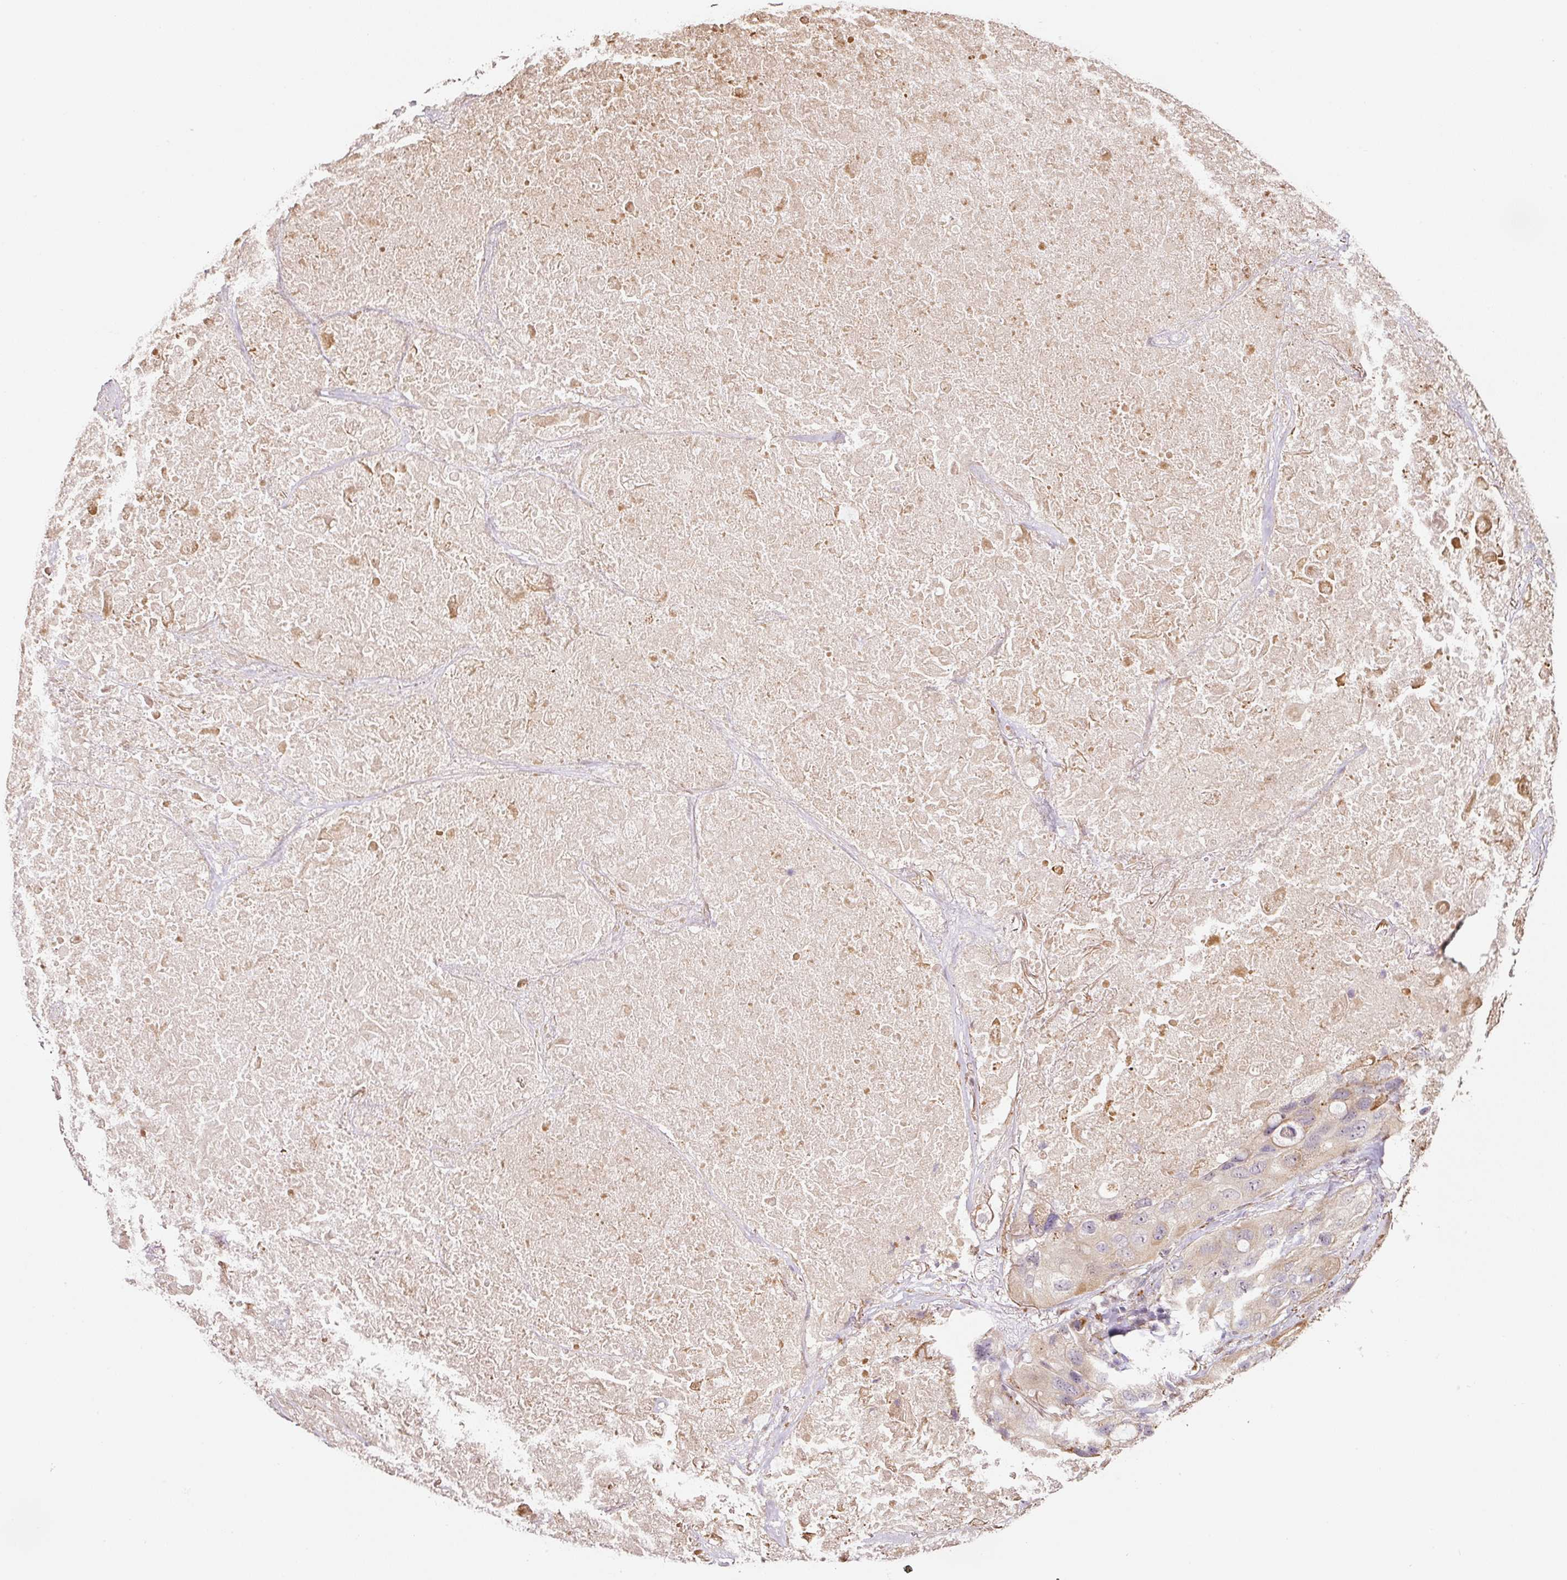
{"staining": {"intensity": "weak", "quantity": "25%-75%", "location": "cytoplasmic/membranous"}, "tissue": "lung cancer", "cell_type": "Tumor cells", "image_type": "cancer", "snomed": [{"axis": "morphology", "description": "Squamous cell carcinoma, NOS"}, {"axis": "topography", "description": "Lung"}], "caption": "High-magnification brightfield microscopy of lung squamous cell carcinoma stained with DAB (brown) and counterstained with hematoxylin (blue). tumor cells exhibit weak cytoplasmic/membranous expression is seen in about25%-75% of cells.", "gene": "ETF1", "patient": {"sex": "female", "age": 73}}